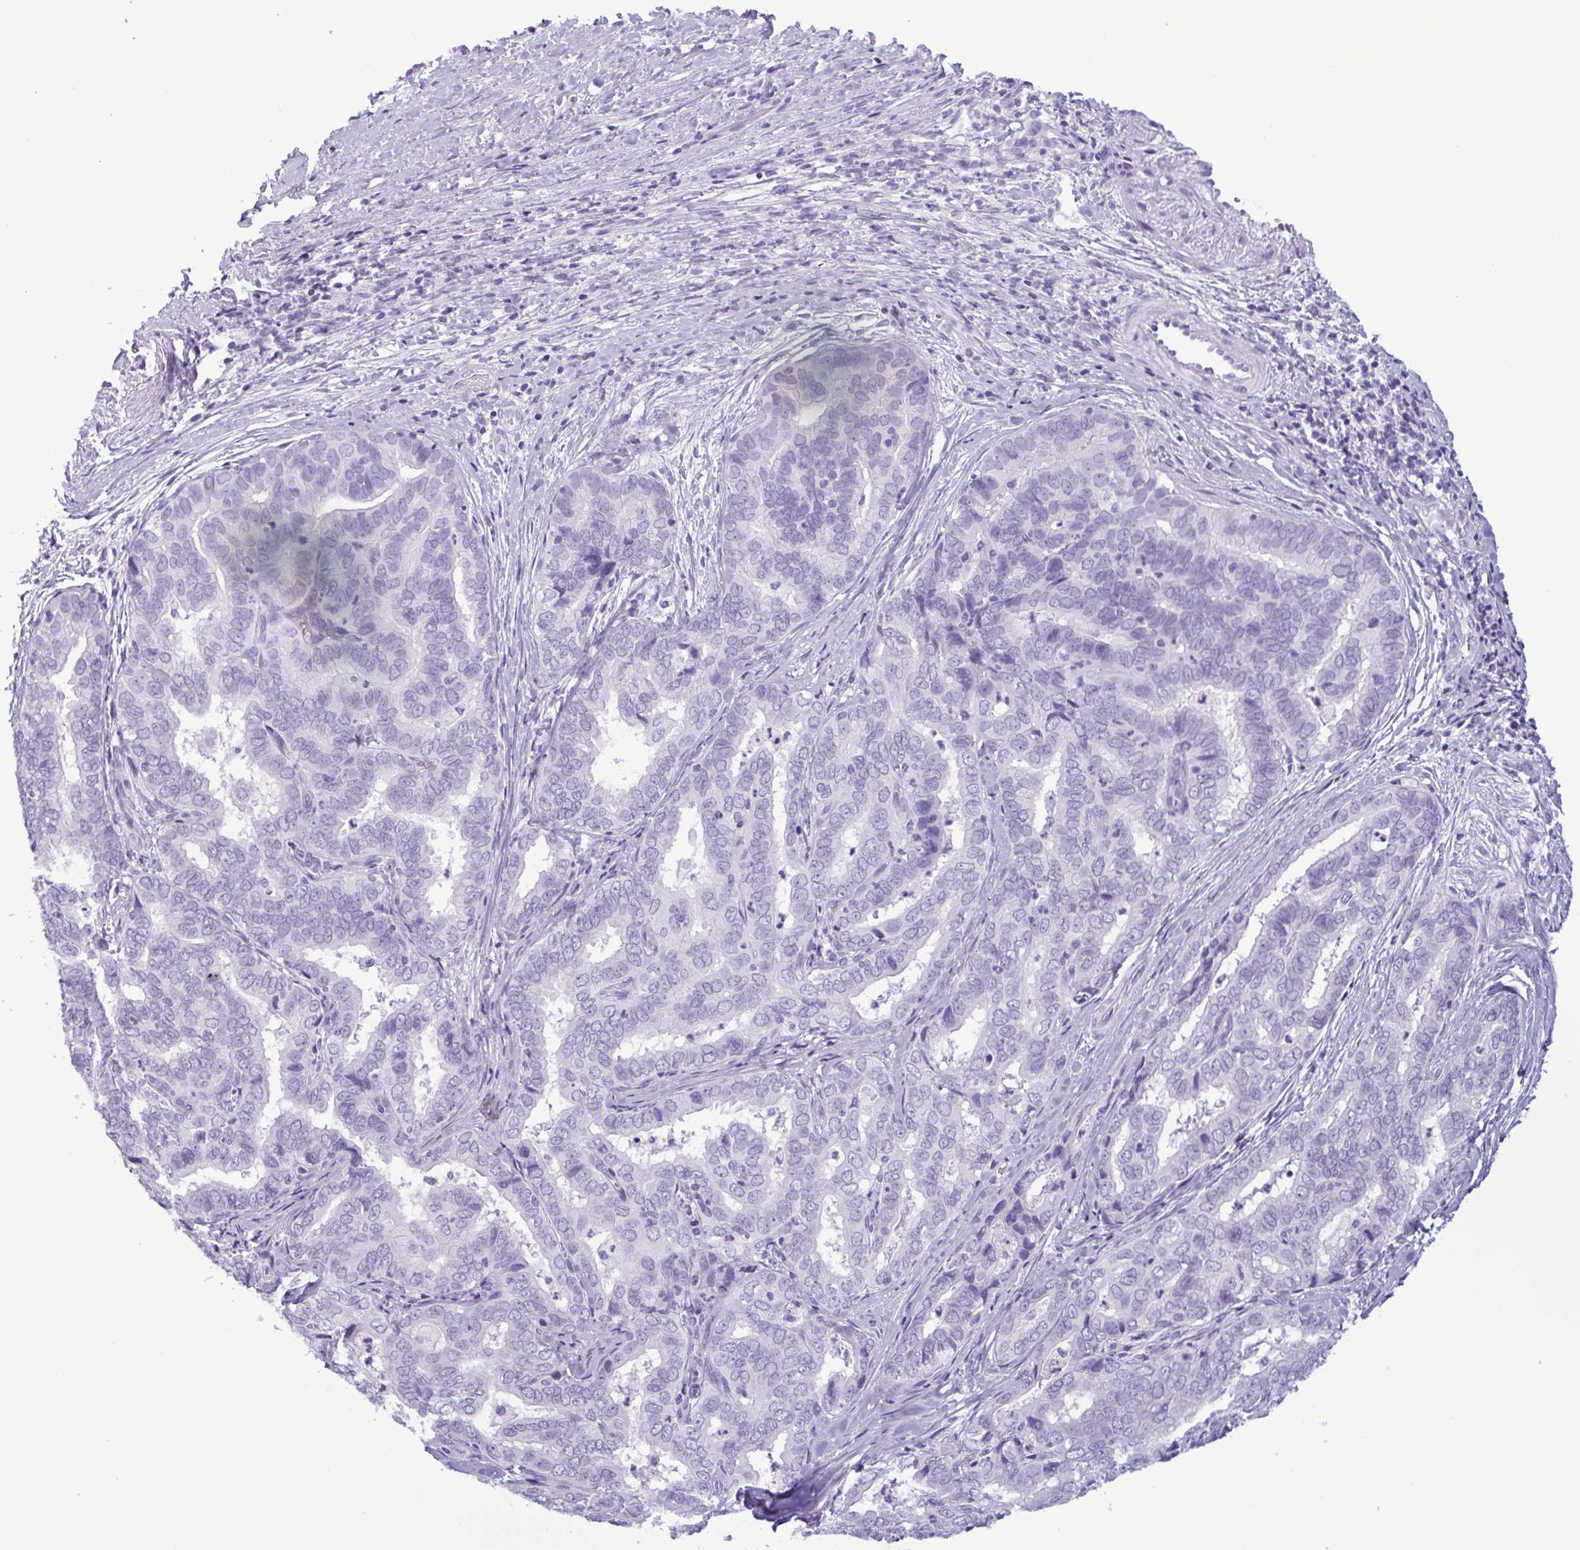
{"staining": {"intensity": "negative", "quantity": "none", "location": "none"}, "tissue": "liver cancer", "cell_type": "Tumor cells", "image_type": "cancer", "snomed": [{"axis": "morphology", "description": "Cholangiocarcinoma"}, {"axis": "topography", "description": "Liver"}], "caption": "Tumor cells show no significant protein staining in liver cancer (cholangiocarcinoma). (Brightfield microscopy of DAB immunohistochemistry (IHC) at high magnification).", "gene": "LTF", "patient": {"sex": "female", "age": 64}}